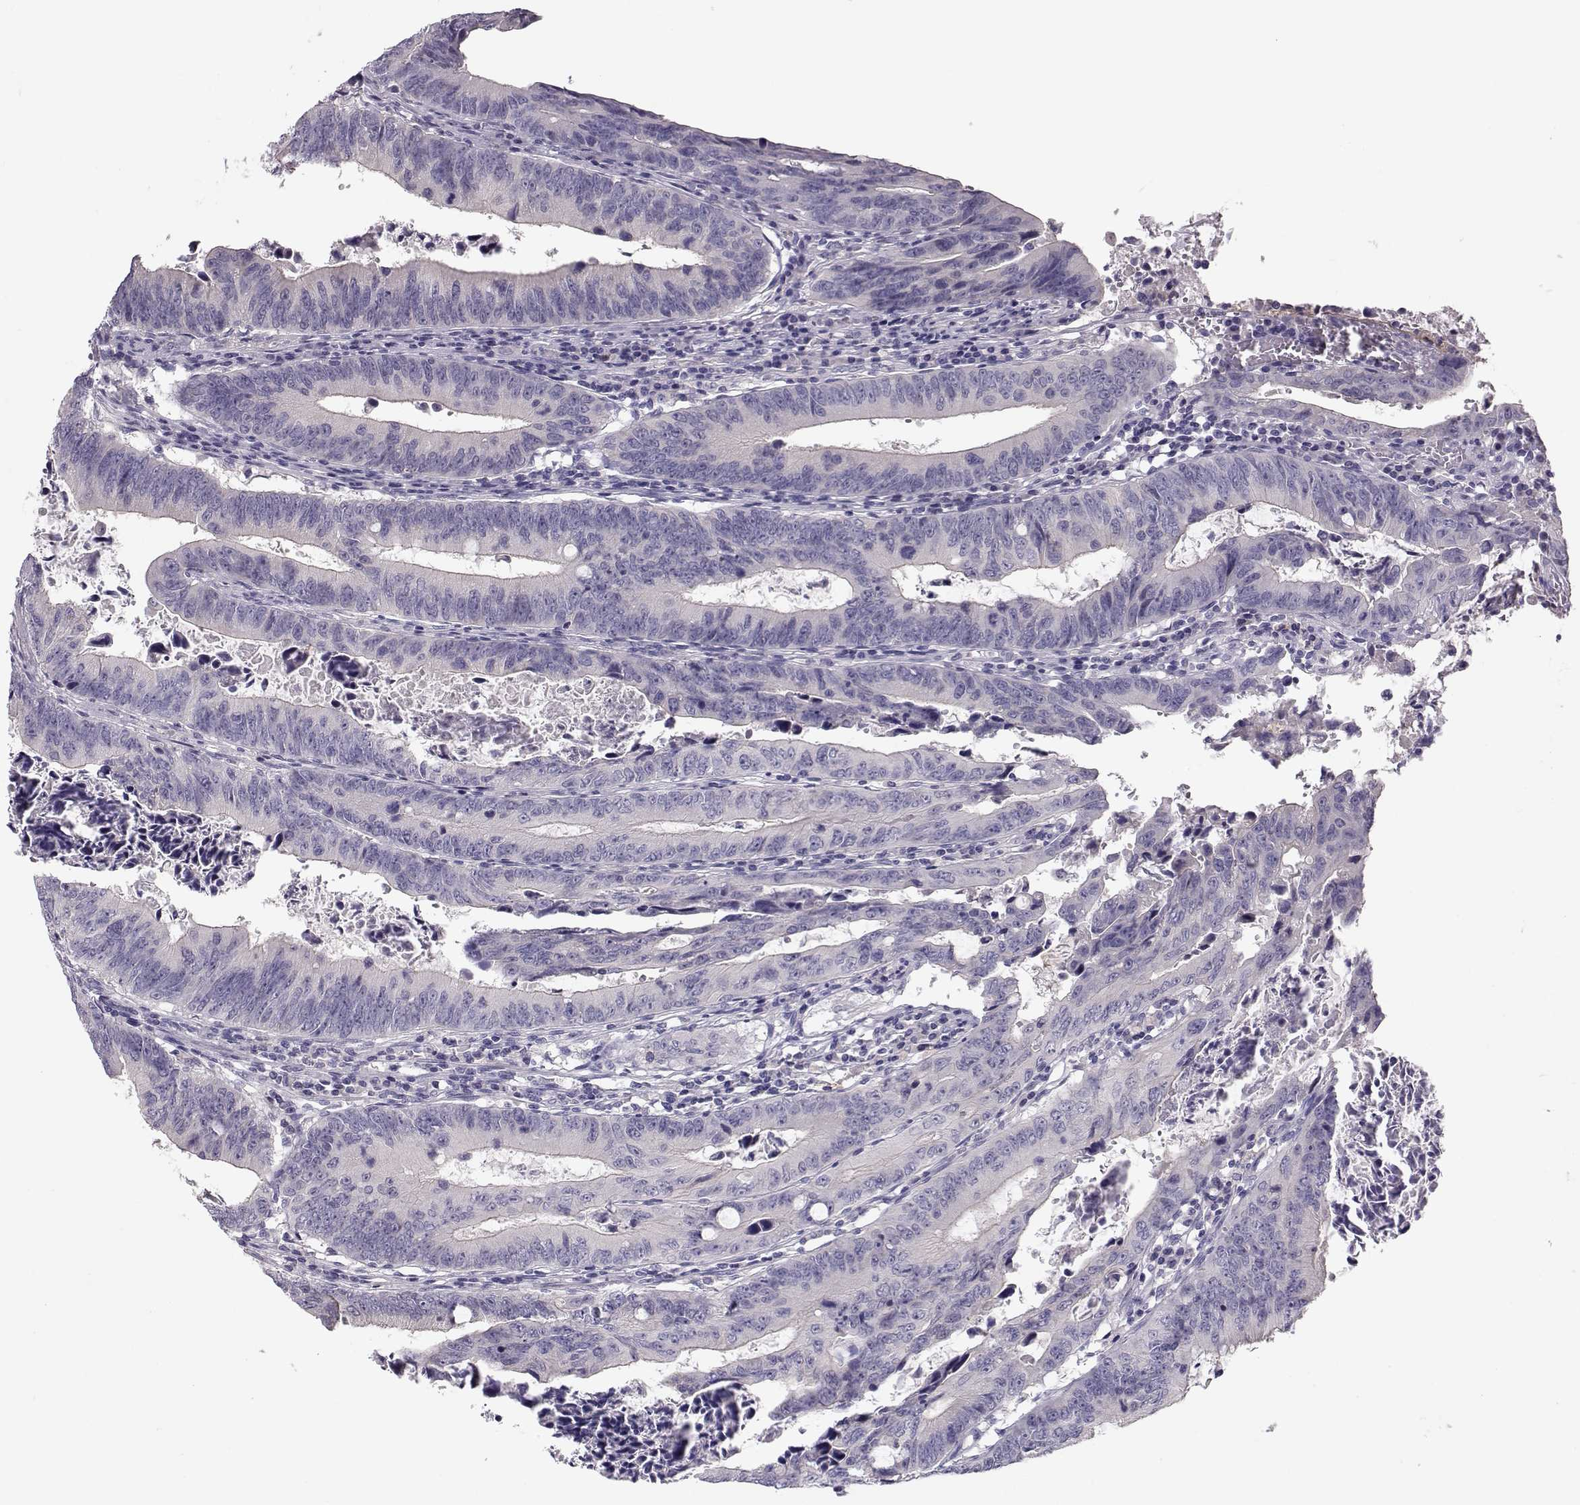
{"staining": {"intensity": "negative", "quantity": "none", "location": "none"}, "tissue": "colorectal cancer", "cell_type": "Tumor cells", "image_type": "cancer", "snomed": [{"axis": "morphology", "description": "Adenocarcinoma, NOS"}, {"axis": "topography", "description": "Colon"}], "caption": "Colorectal cancer (adenocarcinoma) stained for a protein using immunohistochemistry (IHC) demonstrates no positivity tumor cells.", "gene": "GRK1", "patient": {"sex": "female", "age": 87}}